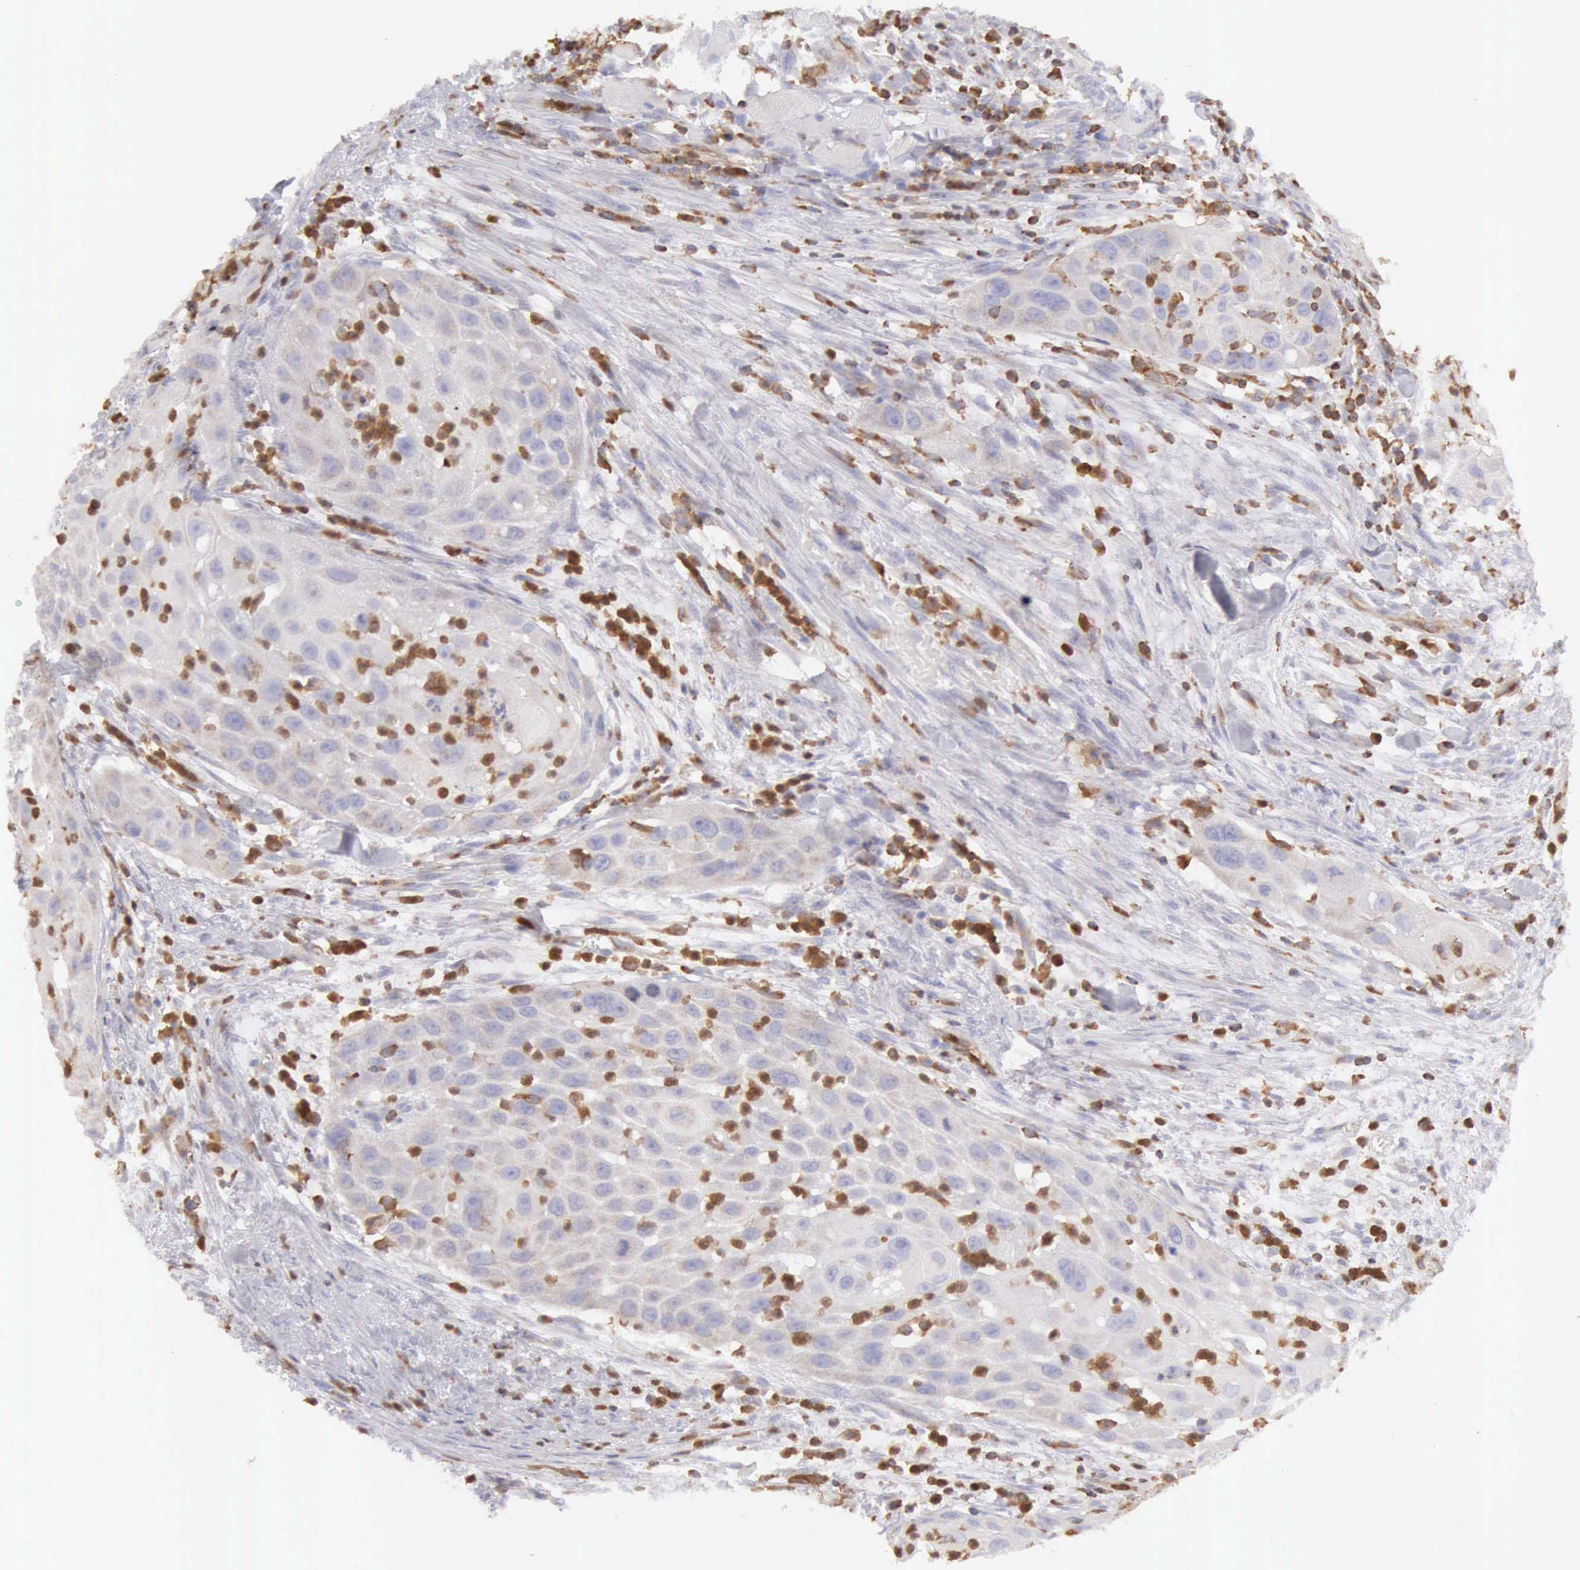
{"staining": {"intensity": "negative", "quantity": "none", "location": "none"}, "tissue": "head and neck cancer", "cell_type": "Tumor cells", "image_type": "cancer", "snomed": [{"axis": "morphology", "description": "Squamous cell carcinoma, NOS"}, {"axis": "topography", "description": "Head-Neck"}], "caption": "High power microscopy micrograph of an IHC photomicrograph of squamous cell carcinoma (head and neck), revealing no significant staining in tumor cells.", "gene": "ARHGAP4", "patient": {"sex": "male", "age": 64}}